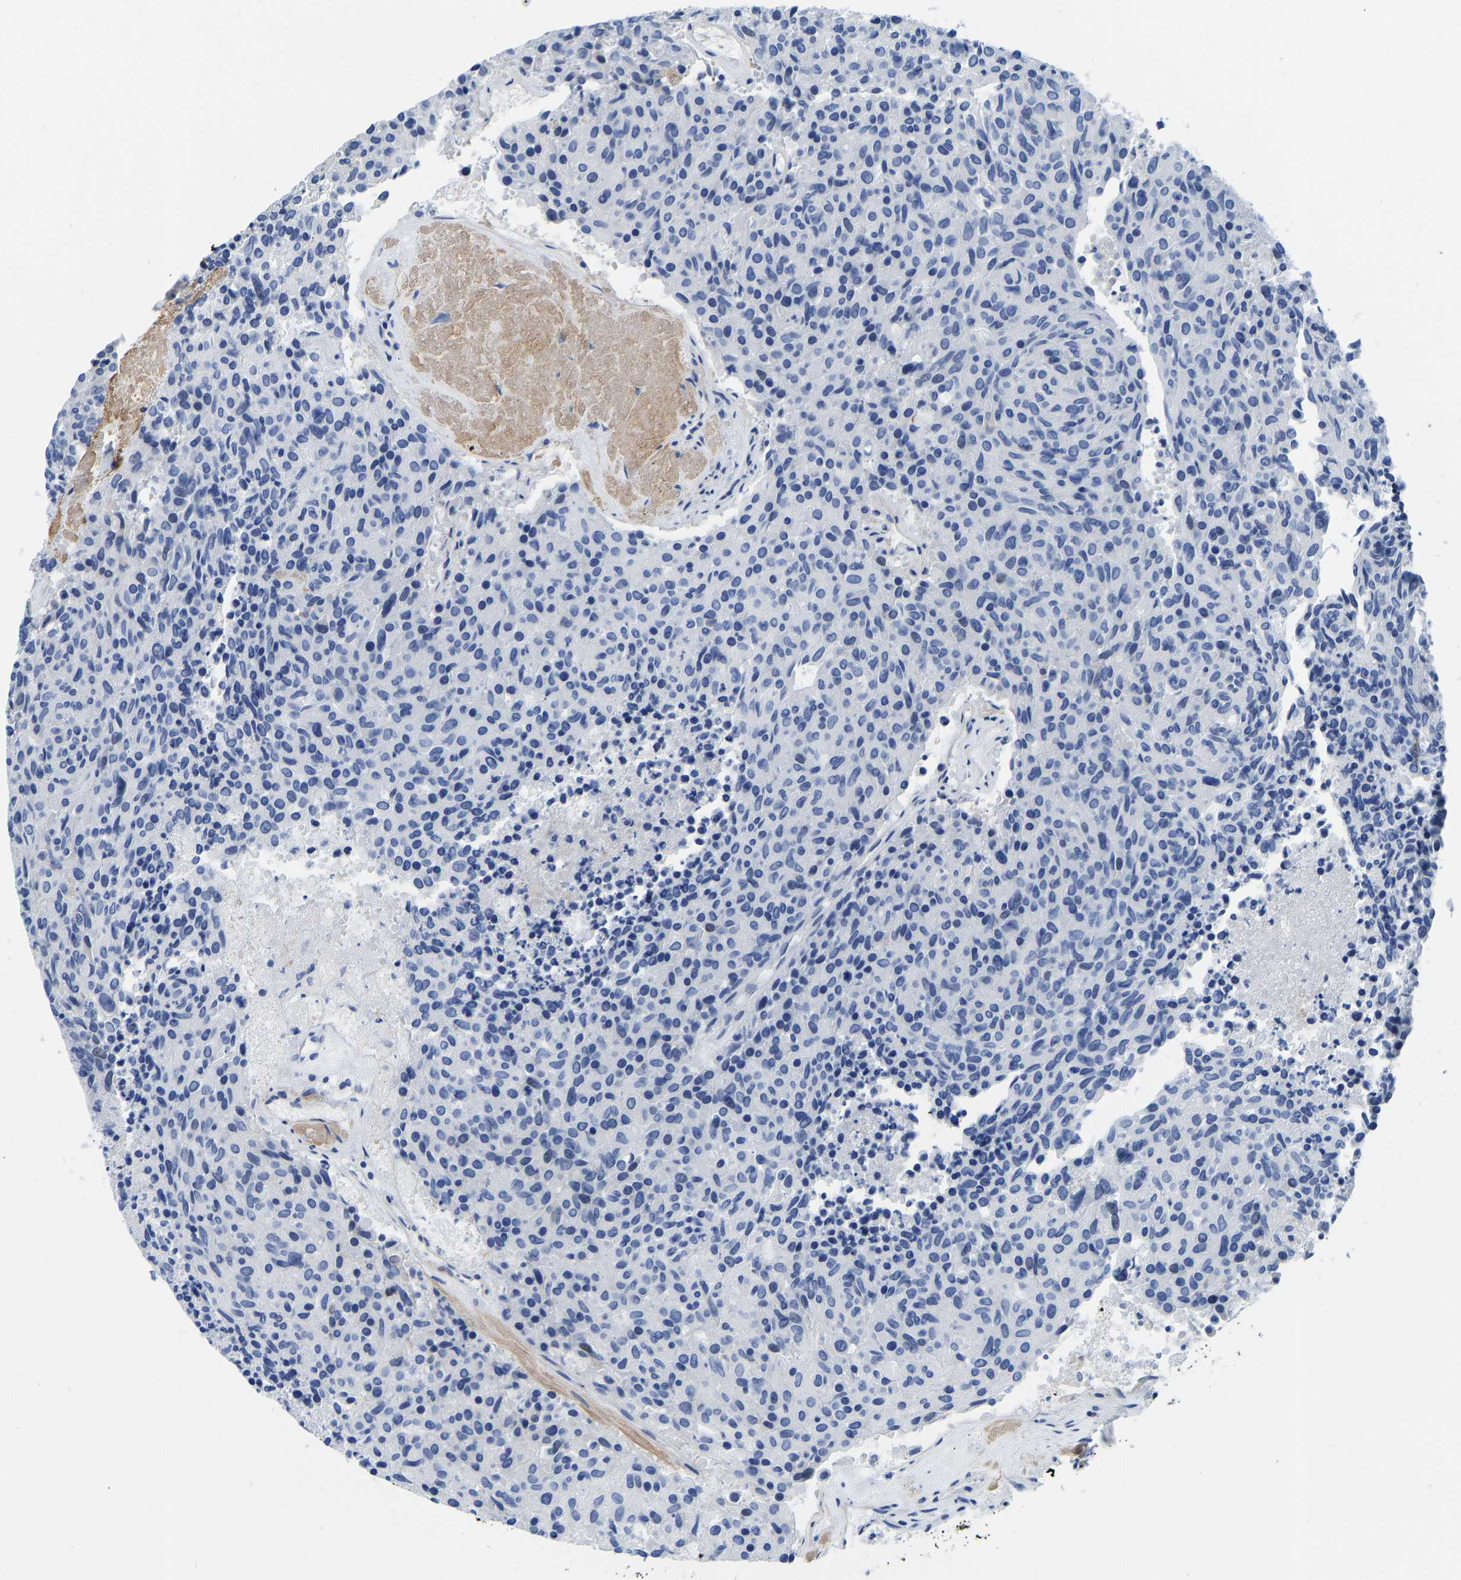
{"staining": {"intensity": "negative", "quantity": "none", "location": "none"}, "tissue": "carcinoid", "cell_type": "Tumor cells", "image_type": "cancer", "snomed": [{"axis": "morphology", "description": "Carcinoid, malignant, NOS"}, {"axis": "topography", "description": "Pancreas"}], "caption": "An immunohistochemistry micrograph of carcinoid (malignant) is shown. There is no staining in tumor cells of carcinoid (malignant).", "gene": "NKAIN3", "patient": {"sex": "female", "age": 54}}